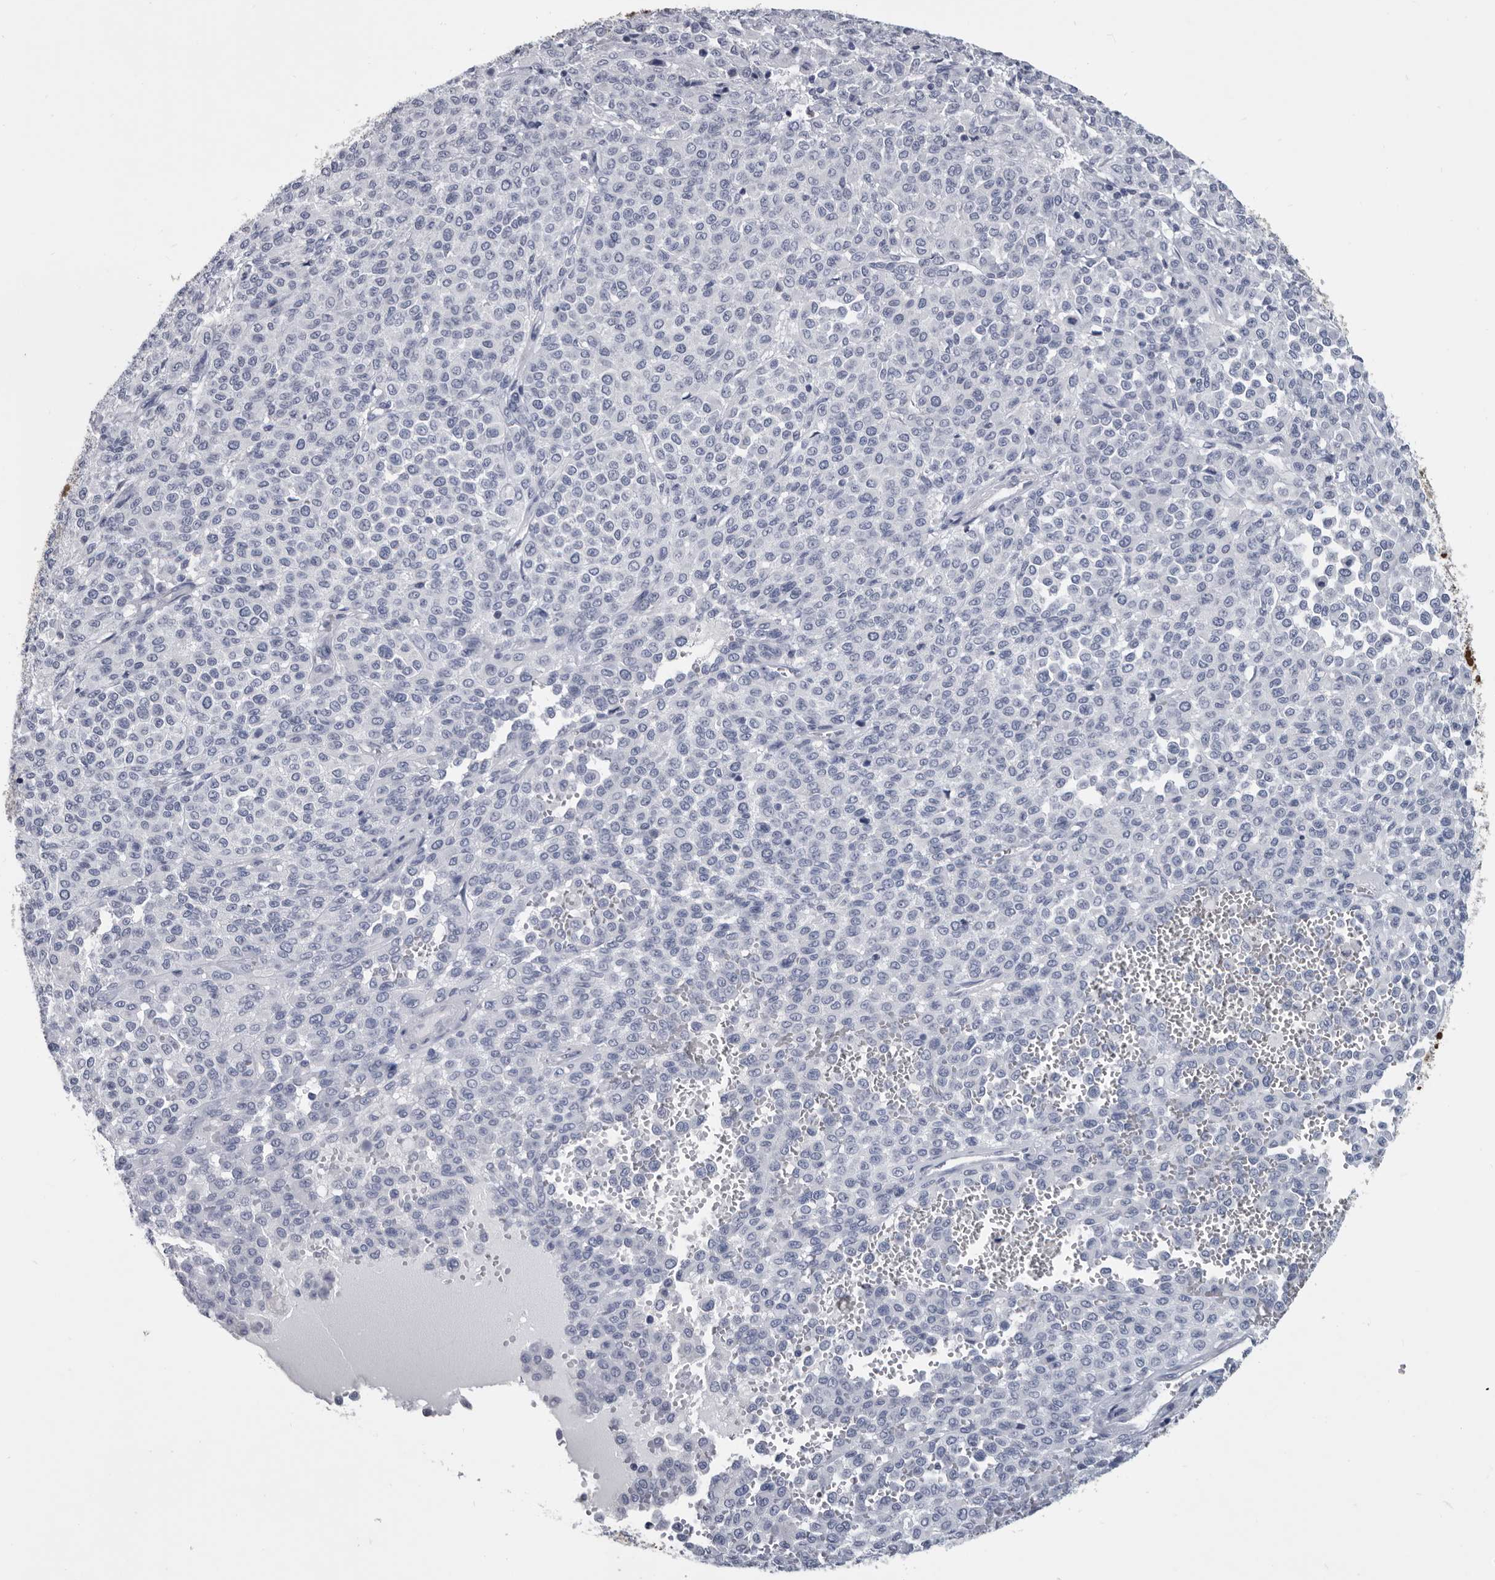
{"staining": {"intensity": "negative", "quantity": "none", "location": "none"}, "tissue": "melanoma", "cell_type": "Tumor cells", "image_type": "cancer", "snomed": [{"axis": "morphology", "description": "Malignant melanoma, Metastatic site"}, {"axis": "topography", "description": "Pancreas"}], "caption": "High magnification brightfield microscopy of malignant melanoma (metastatic site) stained with DAB (3,3'-diaminobenzidine) (brown) and counterstained with hematoxylin (blue): tumor cells show no significant staining. Brightfield microscopy of IHC stained with DAB (3,3'-diaminobenzidine) (brown) and hematoxylin (blue), captured at high magnification.", "gene": "WRAP73", "patient": {"sex": "female", "age": 30}}